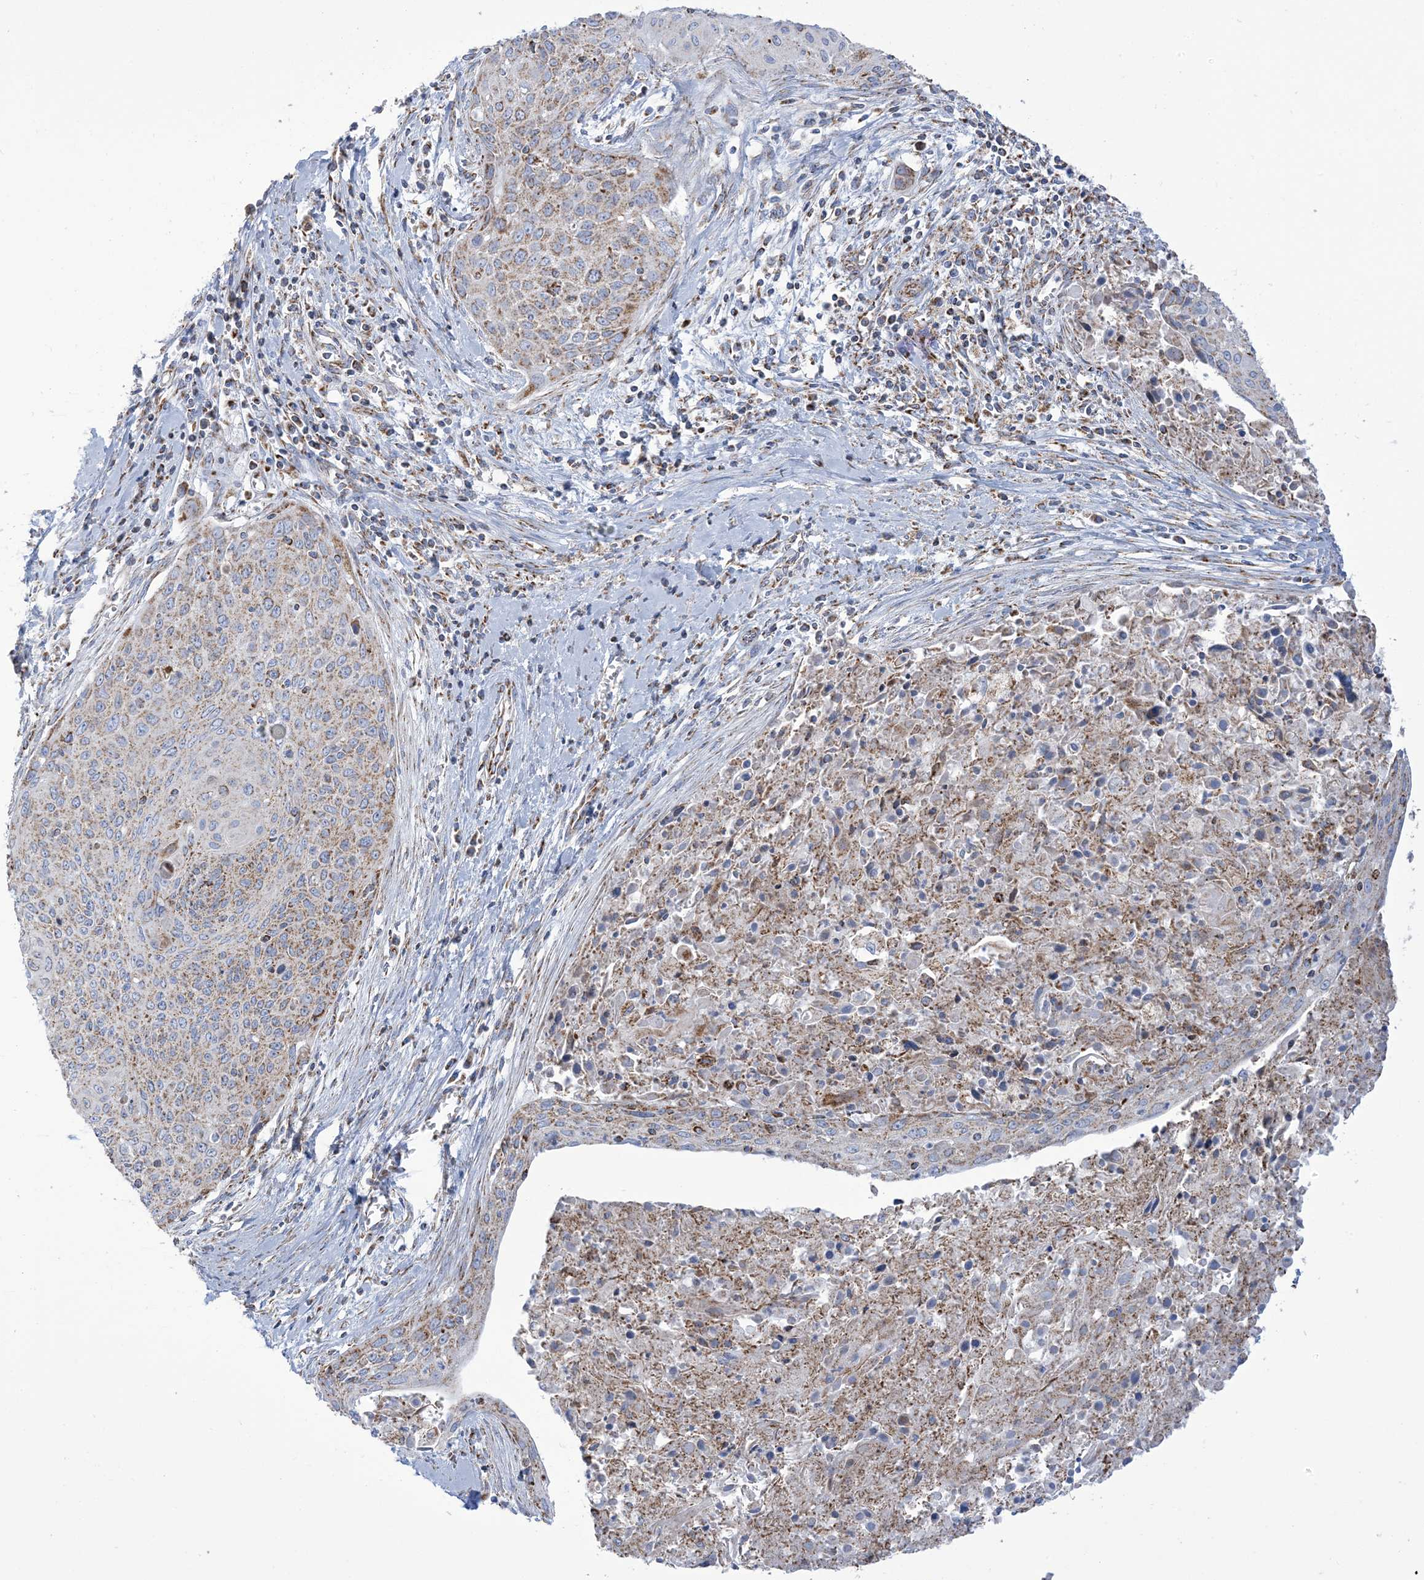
{"staining": {"intensity": "moderate", "quantity": ">75%", "location": "cytoplasmic/membranous"}, "tissue": "cervical cancer", "cell_type": "Tumor cells", "image_type": "cancer", "snomed": [{"axis": "morphology", "description": "Squamous cell carcinoma, NOS"}, {"axis": "topography", "description": "Cervix"}], "caption": "Cervical squamous cell carcinoma stained with immunohistochemistry shows moderate cytoplasmic/membranous staining in about >75% of tumor cells.", "gene": "SAMM50", "patient": {"sex": "female", "age": 55}}